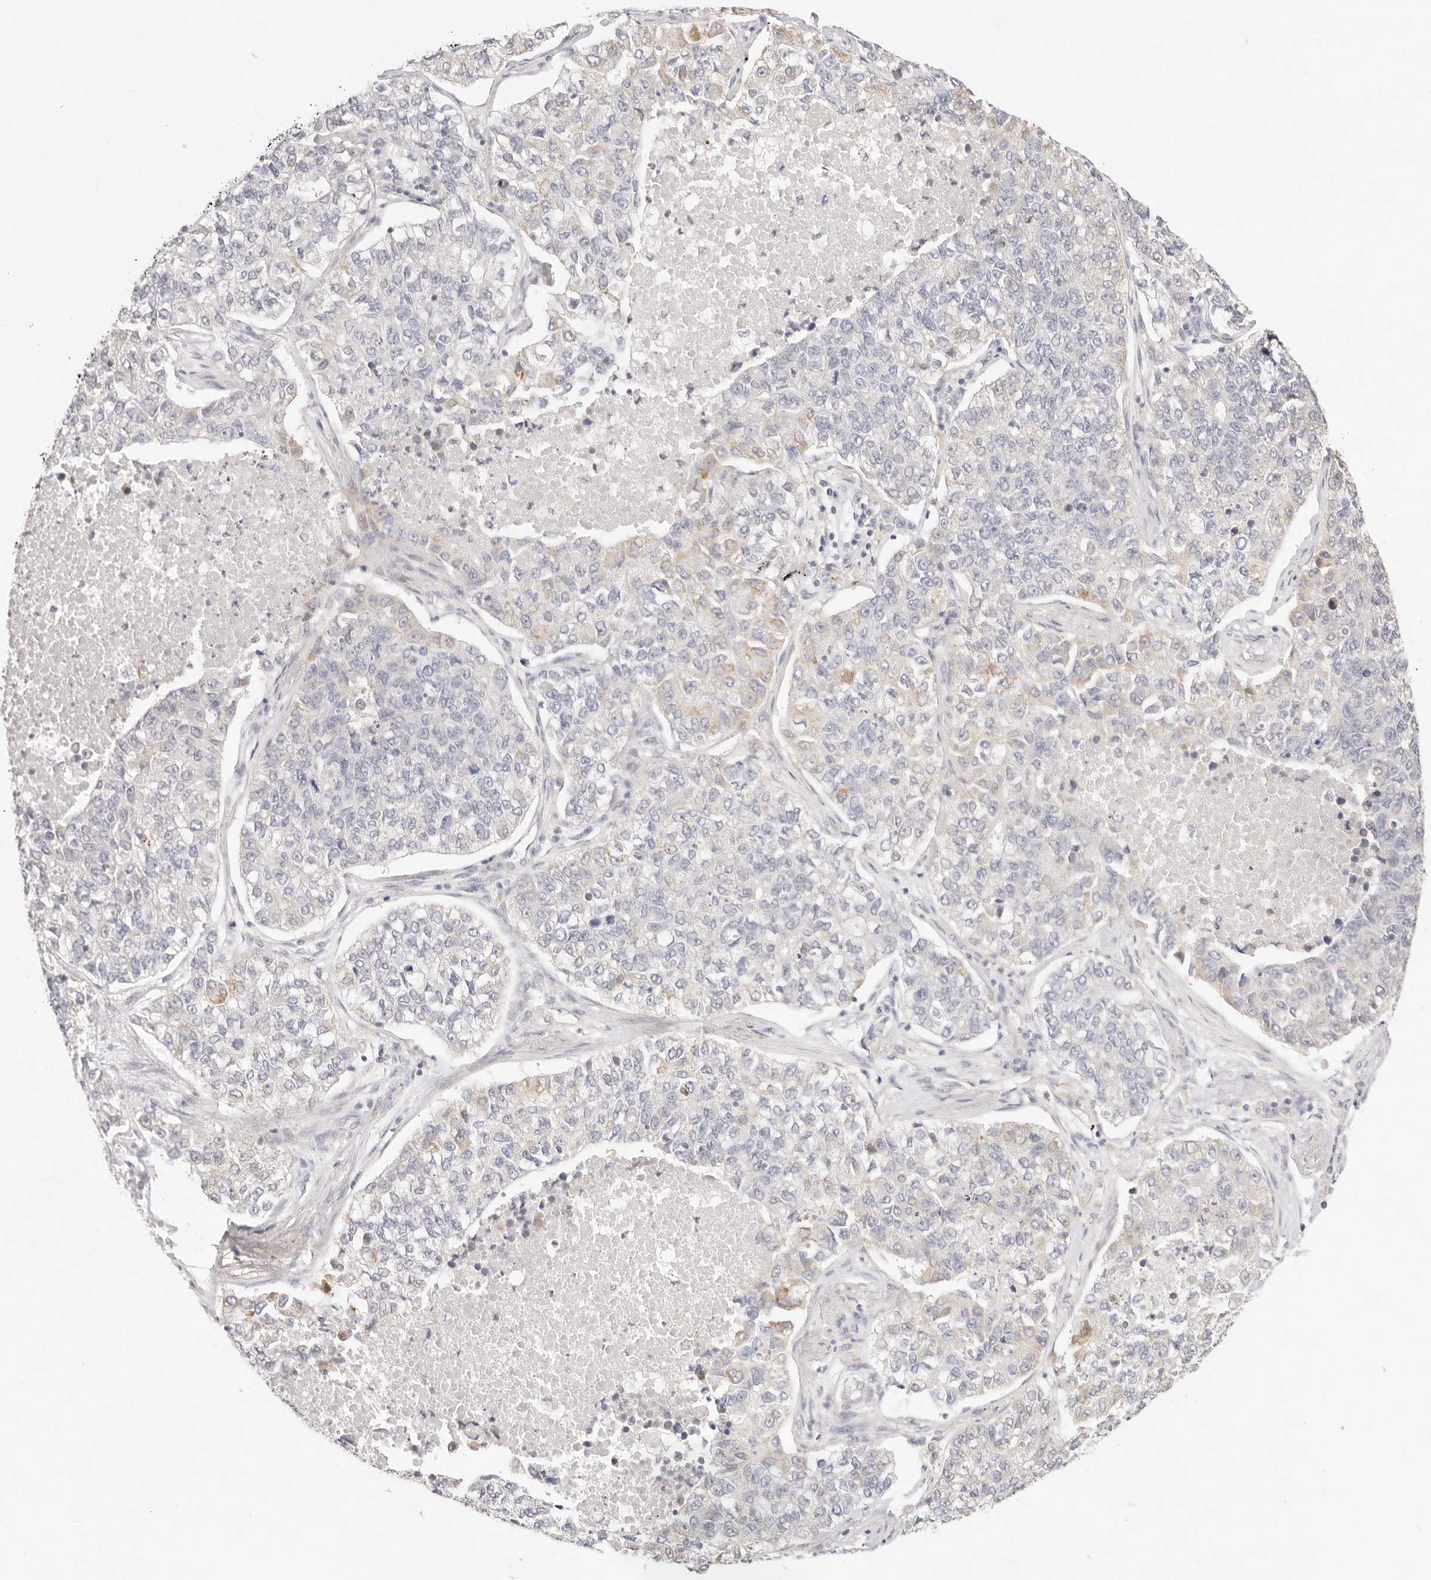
{"staining": {"intensity": "negative", "quantity": "none", "location": "none"}, "tissue": "lung cancer", "cell_type": "Tumor cells", "image_type": "cancer", "snomed": [{"axis": "morphology", "description": "Adenocarcinoma, NOS"}, {"axis": "topography", "description": "Lung"}], "caption": "DAB (3,3'-diaminobenzidine) immunohistochemical staining of lung adenocarcinoma reveals no significant expression in tumor cells. (DAB immunohistochemistry, high magnification).", "gene": "GPR156", "patient": {"sex": "male", "age": 49}}